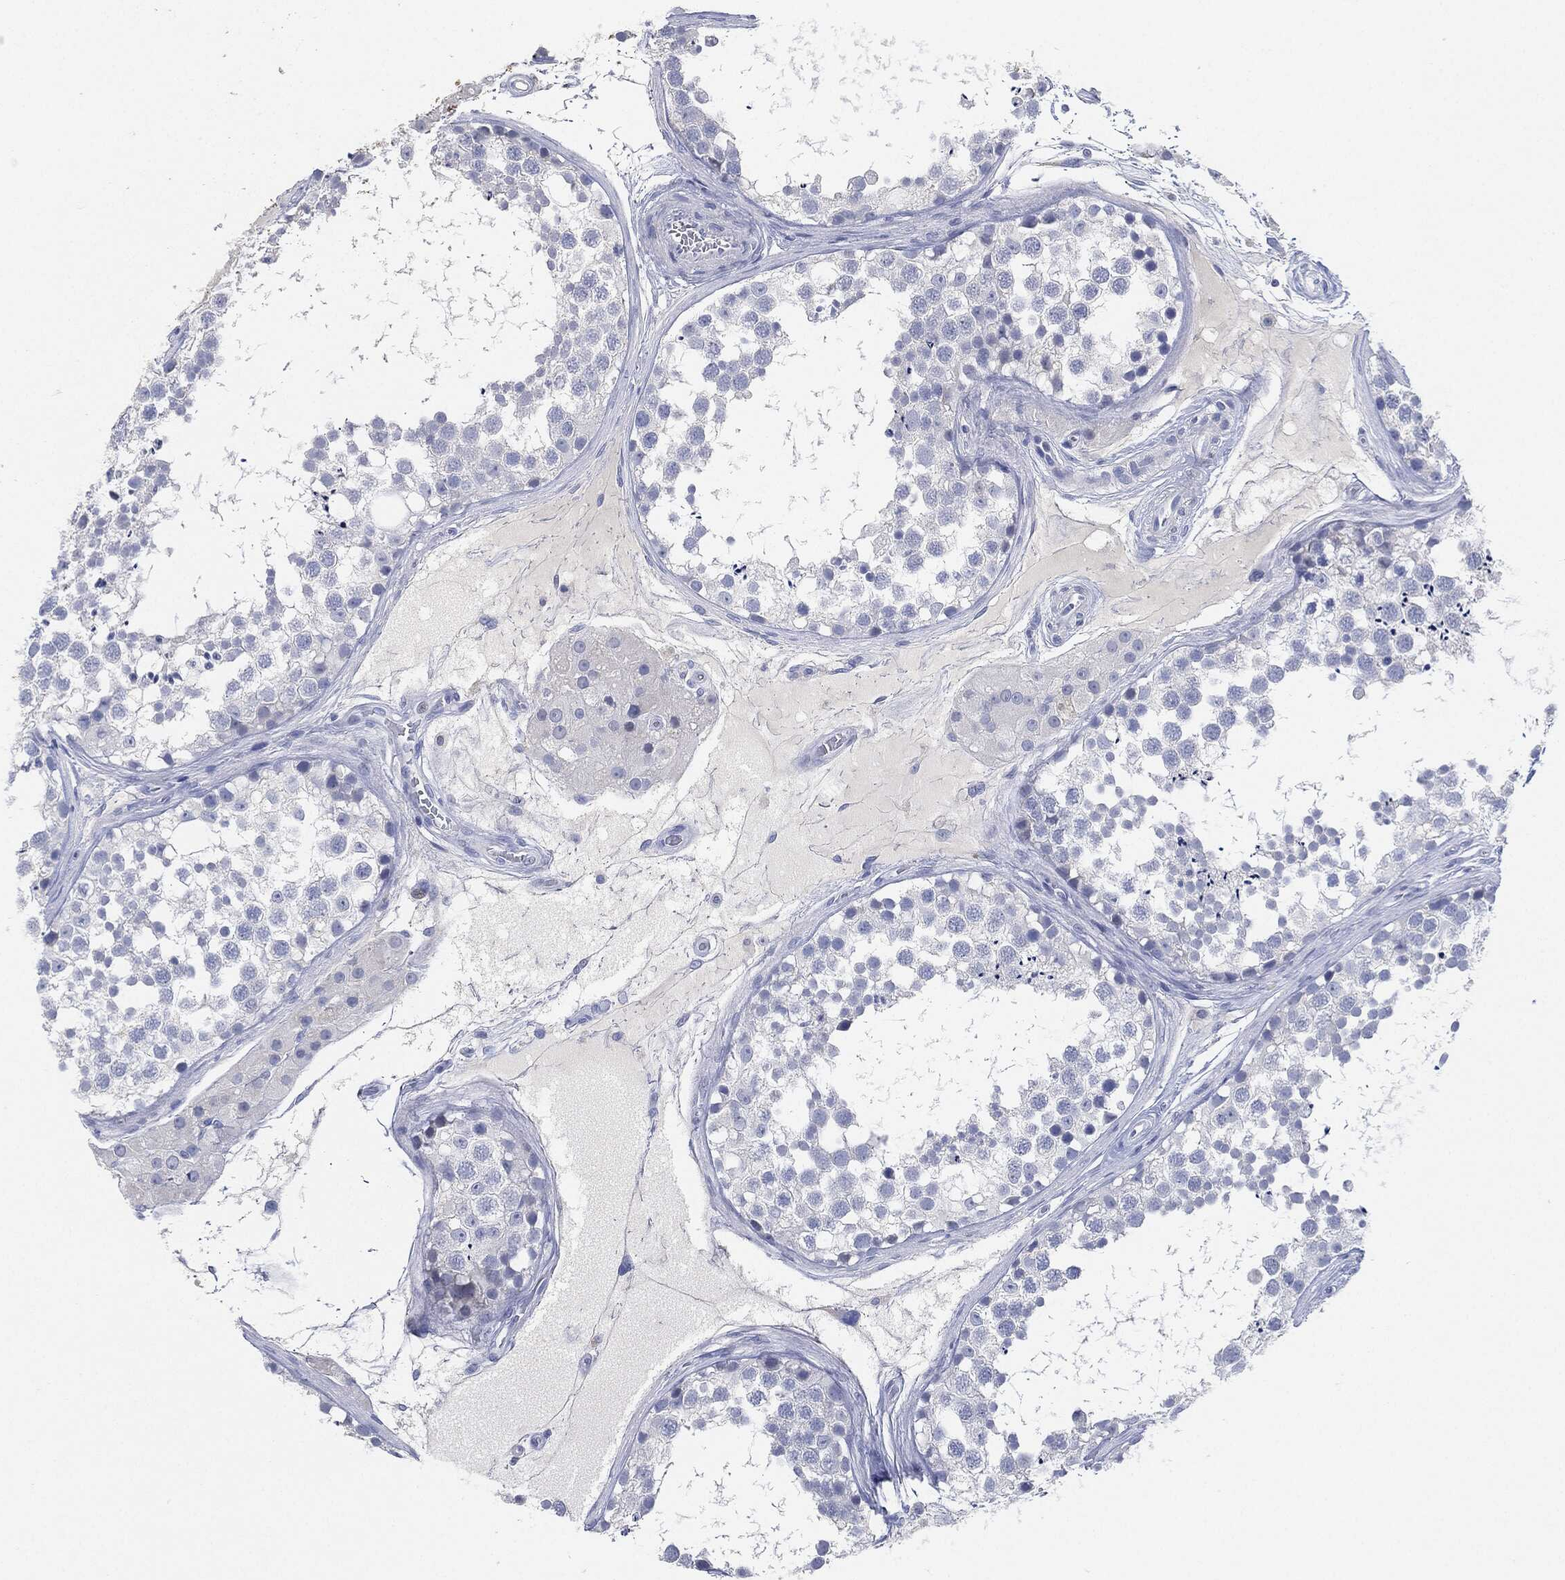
{"staining": {"intensity": "negative", "quantity": "none", "location": "none"}, "tissue": "testis", "cell_type": "Cells in seminiferous ducts", "image_type": "normal", "snomed": [{"axis": "morphology", "description": "Normal tissue, NOS"}, {"axis": "morphology", "description": "Seminoma, NOS"}, {"axis": "topography", "description": "Testis"}], "caption": "IHC of unremarkable human testis exhibits no expression in cells in seminiferous ducts. (IHC, brightfield microscopy, high magnification).", "gene": "AFP", "patient": {"sex": "male", "age": 65}}